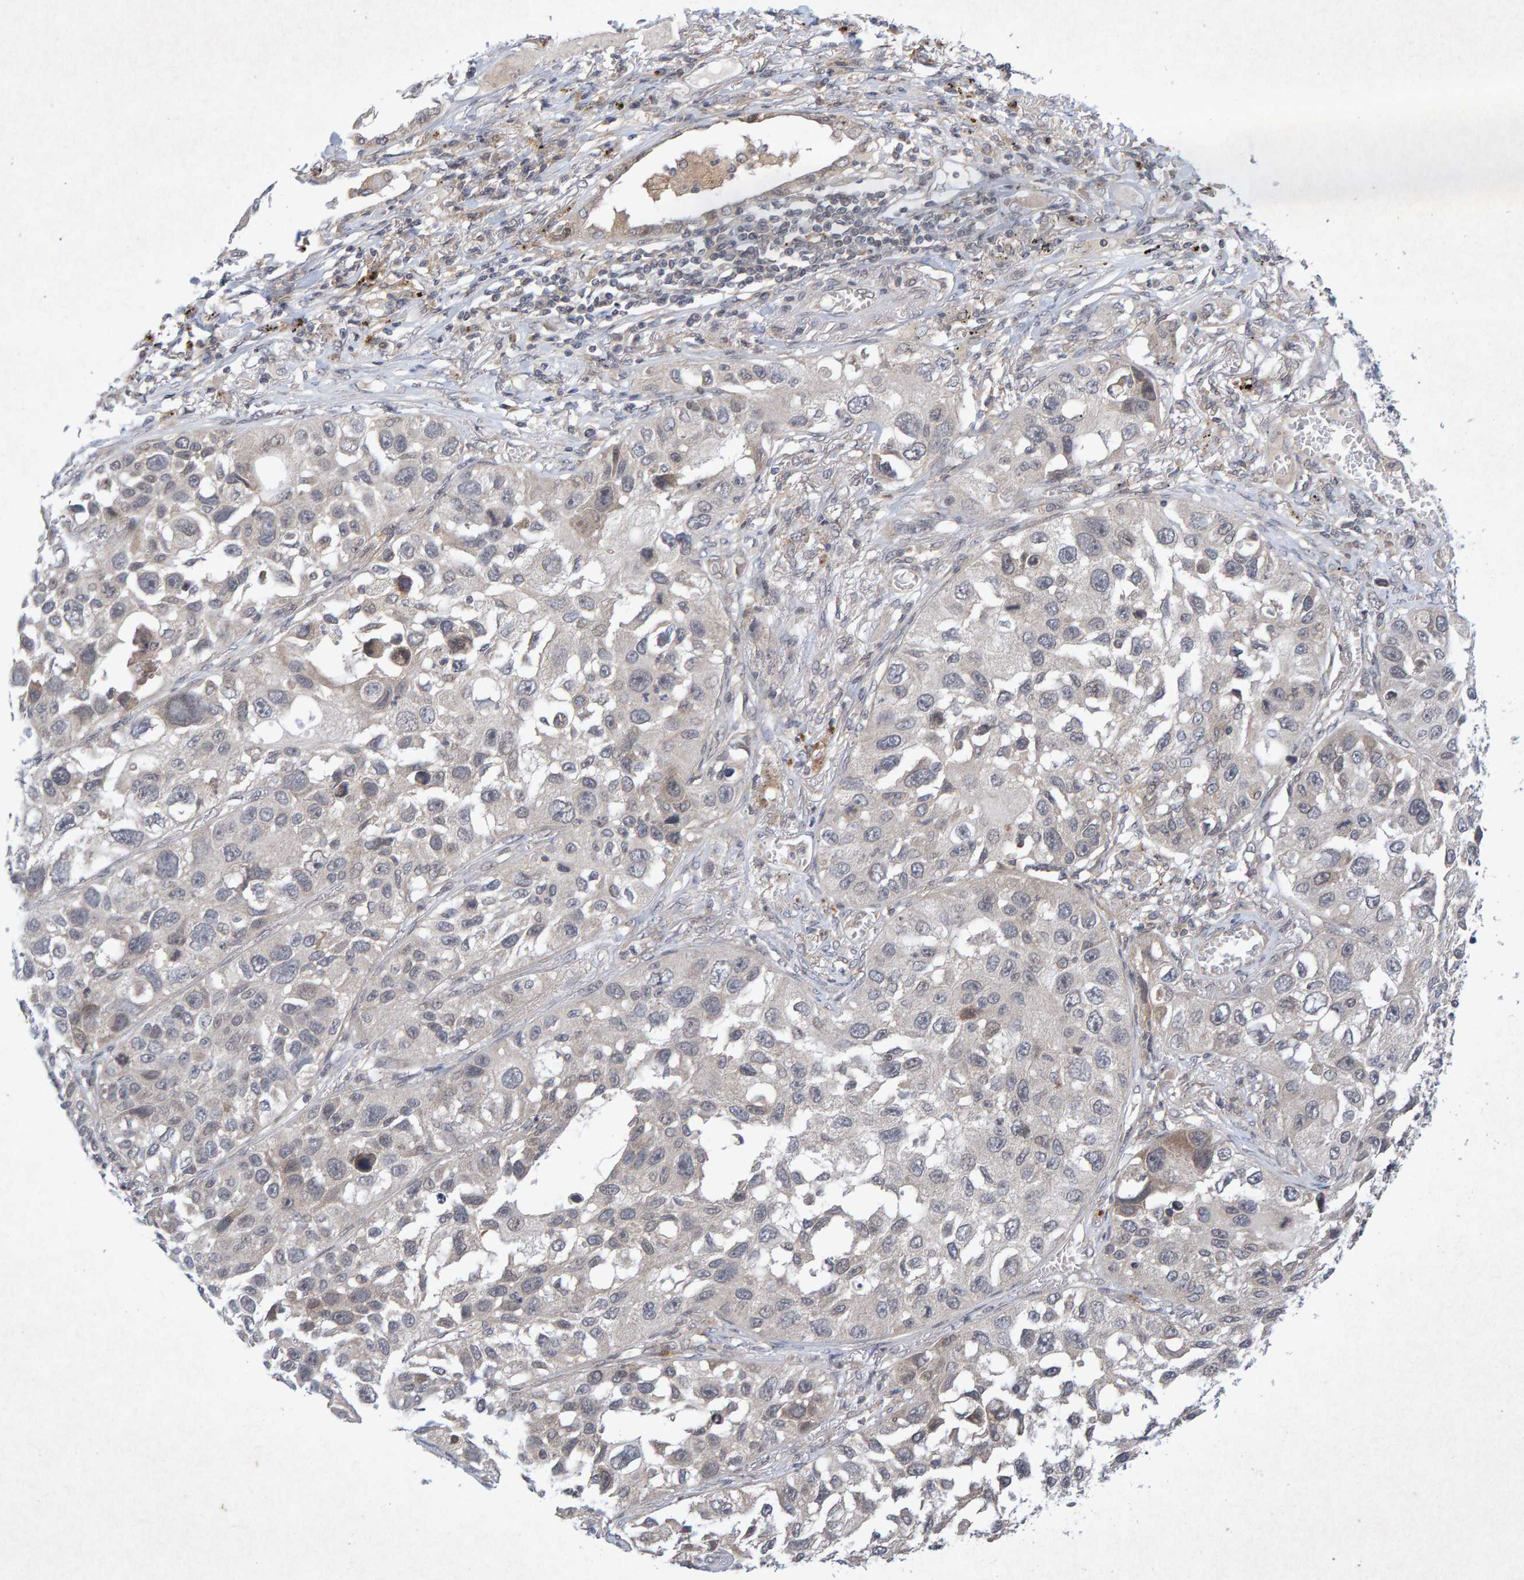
{"staining": {"intensity": "negative", "quantity": "none", "location": "none"}, "tissue": "lung cancer", "cell_type": "Tumor cells", "image_type": "cancer", "snomed": [{"axis": "morphology", "description": "Squamous cell carcinoma, NOS"}, {"axis": "topography", "description": "Lung"}], "caption": "This image is of lung cancer stained with immunohistochemistry to label a protein in brown with the nuclei are counter-stained blue. There is no staining in tumor cells. (DAB immunohistochemistry visualized using brightfield microscopy, high magnification).", "gene": "CDH2", "patient": {"sex": "male", "age": 71}}